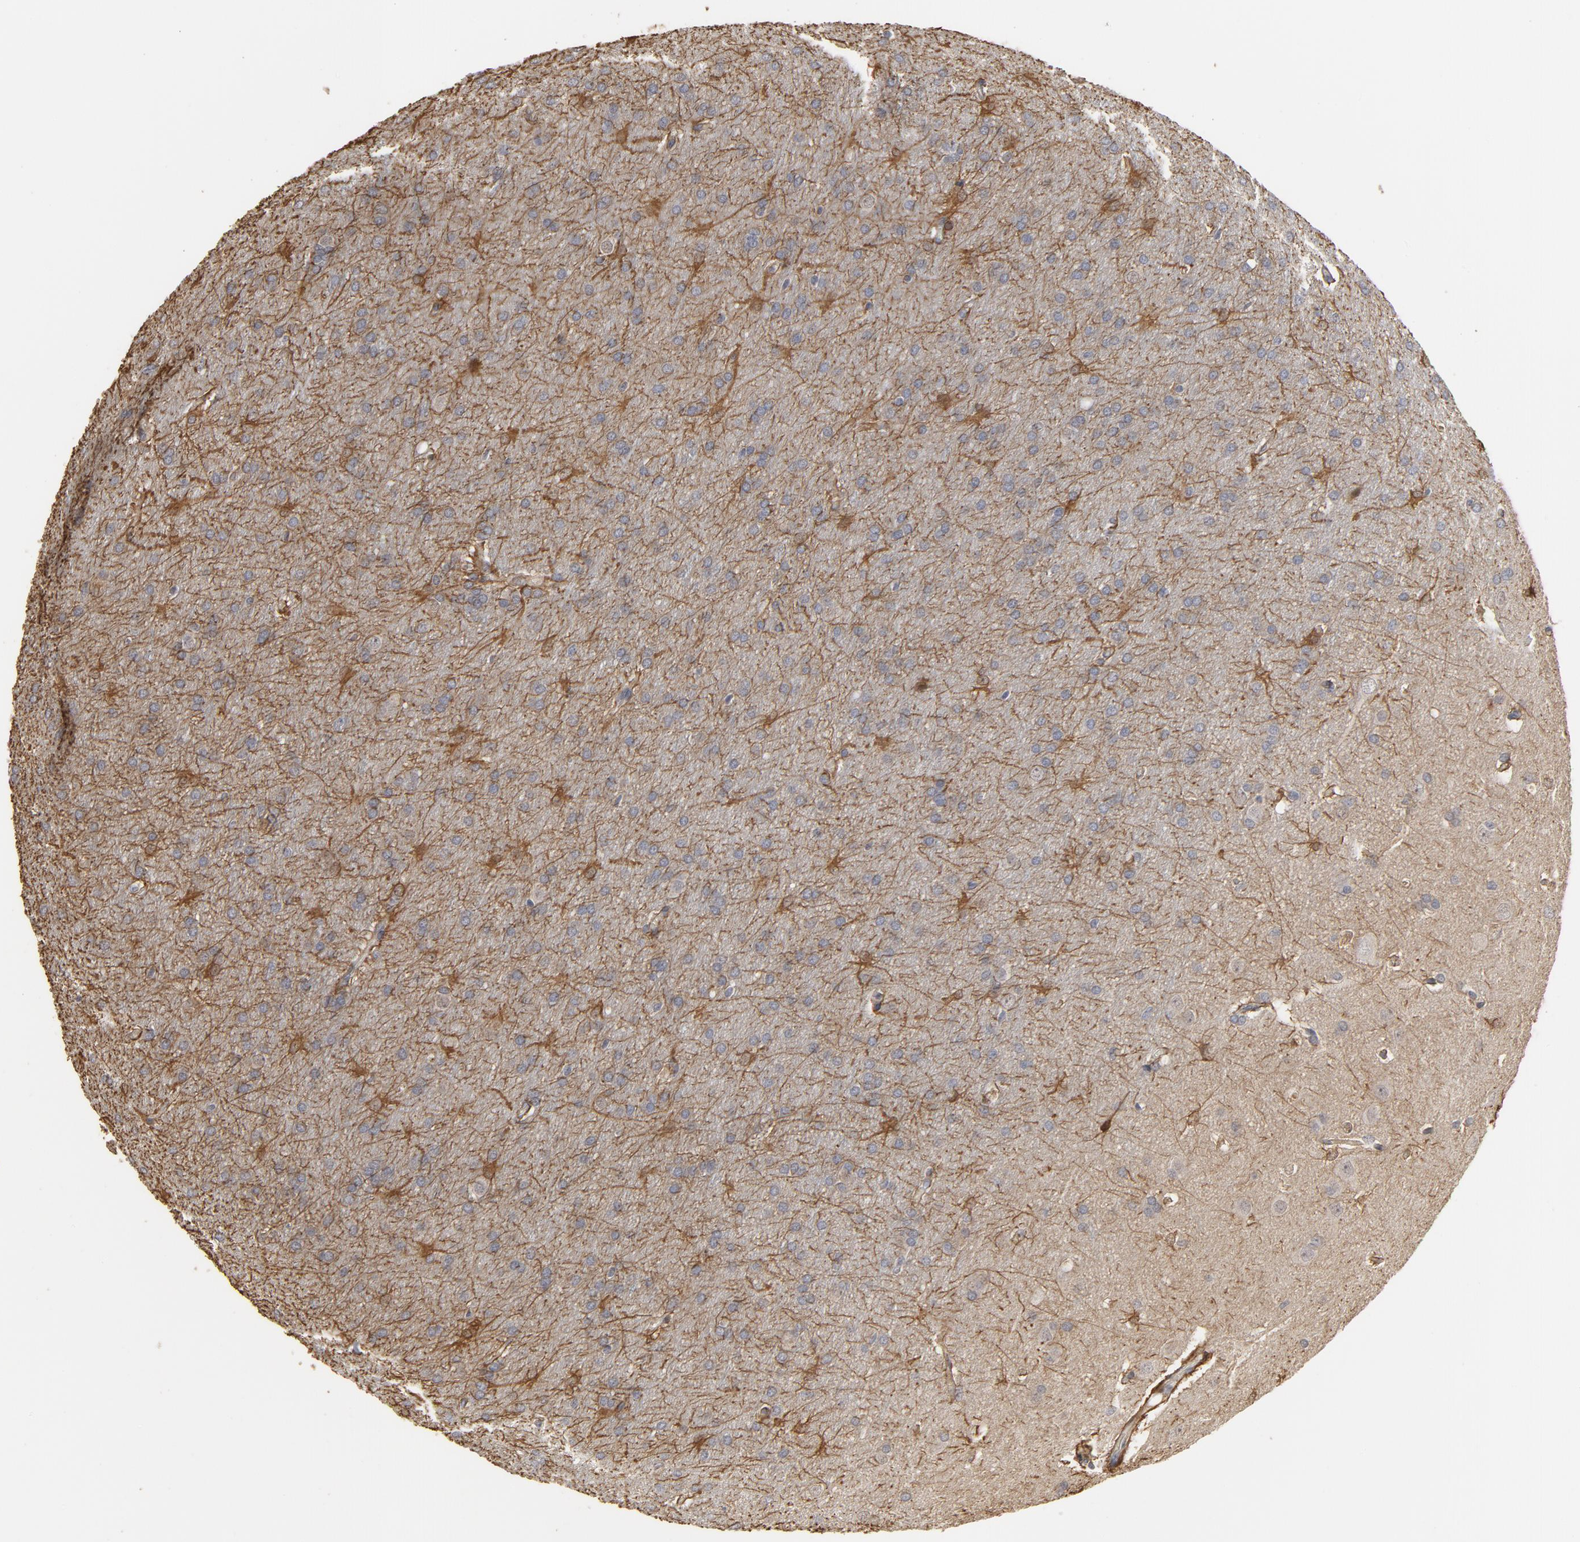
{"staining": {"intensity": "moderate", "quantity": "<25%", "location": "cytoplasmic/membranous"}, "tissue": "glioma", "cell_type": "Tumor cells", "image_type": "cancer", "snomed": [{"axis": "morphology", "description": "Glioma, malignant, Low grade"}, {"axis": "topography", "description": "Brain"}], "caption": "Immunohistochemical staining of glioma displays low levels of moderate cytoplasmic/membranous protein positivity in approximately <25% of tumor cells.", "gene": "PPP1R1B", "patient": {"sex": "female", "age": 32}}